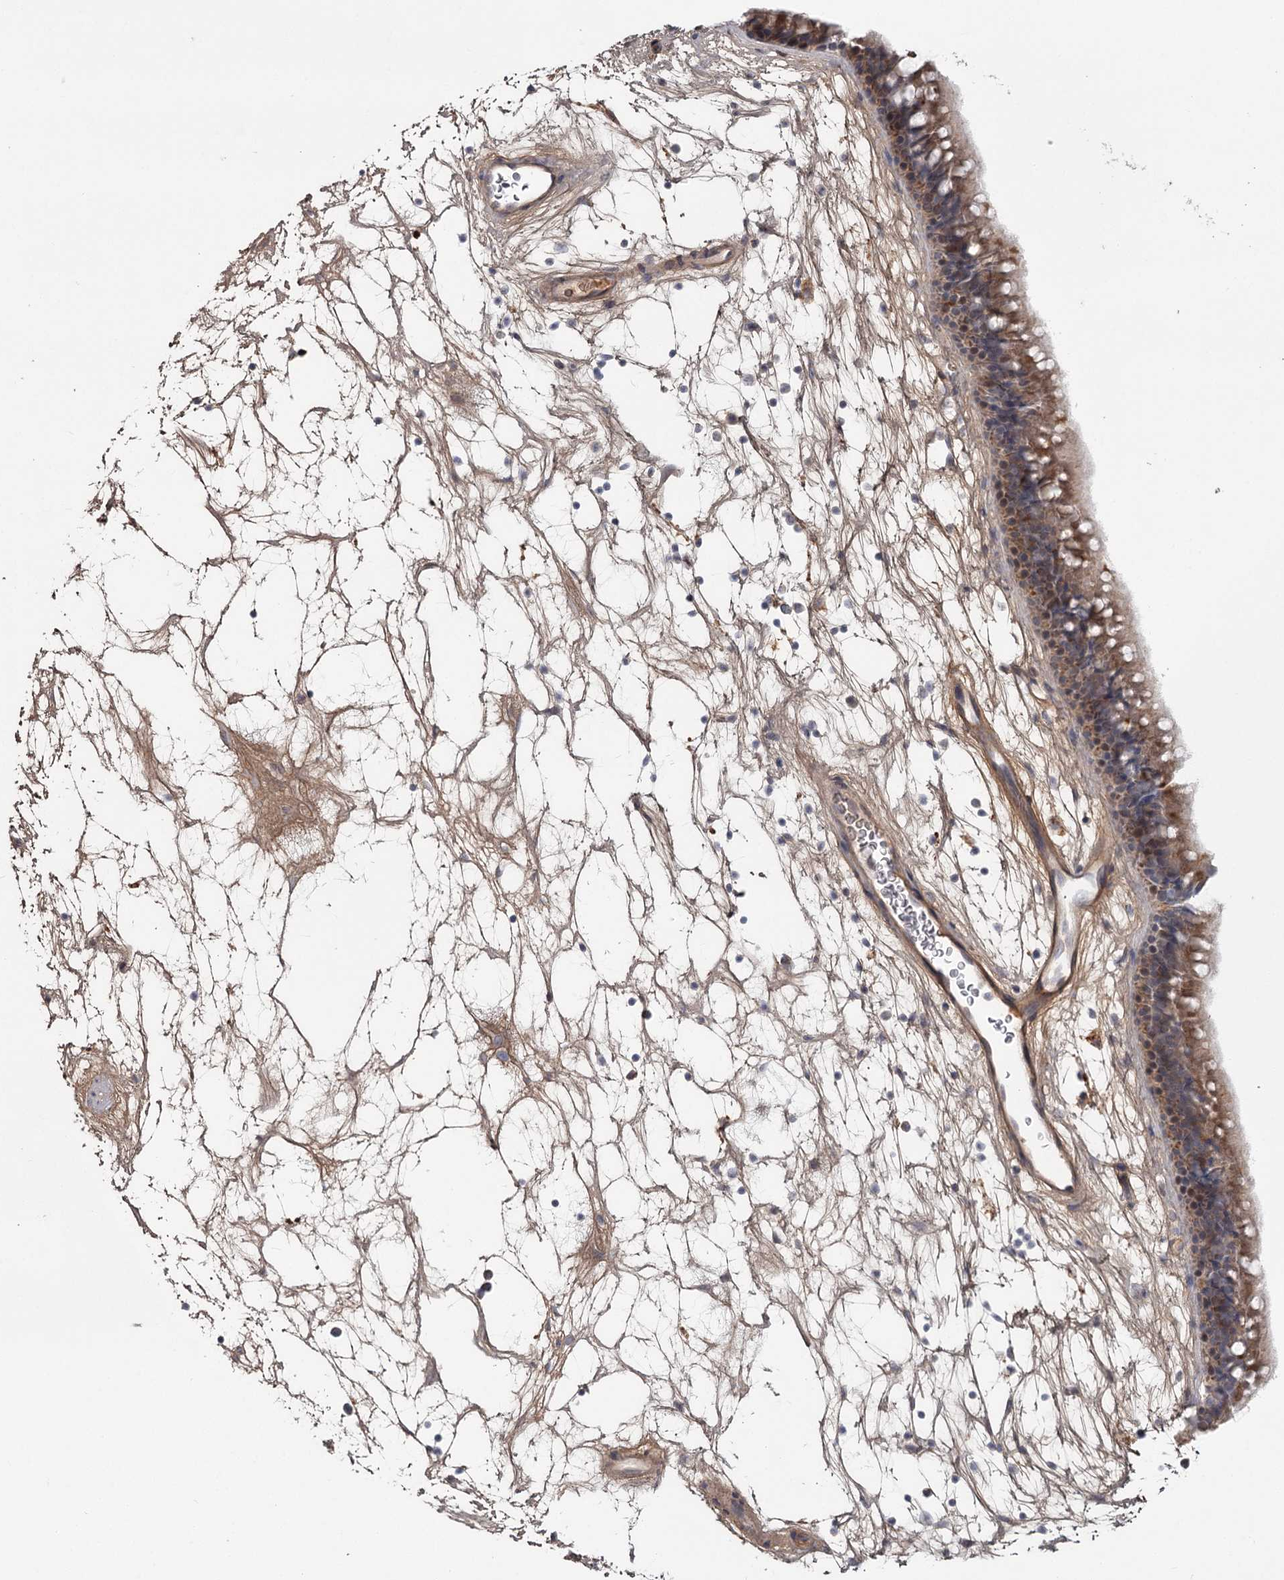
{"staining": {"intensity": "moderate", "quantity": "25%-75%", "location": "cytoplasmic/membranous"}, "tissue": "nasopharynx", "cell_type": "Respiratory epithelial cells", "image_type": "normal", "snomed": [{"axis": "morphology", "description": "Normal tissue, NOS"}, {"axis": "topography", "description": "Nasopharynx"}], "caption": "This image exhibits immunohistochemistry staining of unremarkable human nasopharynx, with medium moderate cytoplasmic/membranous expression in approximately 25%-75% of respiratory epithelial cells.", "gene": "DHRS9", "patient": {"sex": "male", "age": 64}}